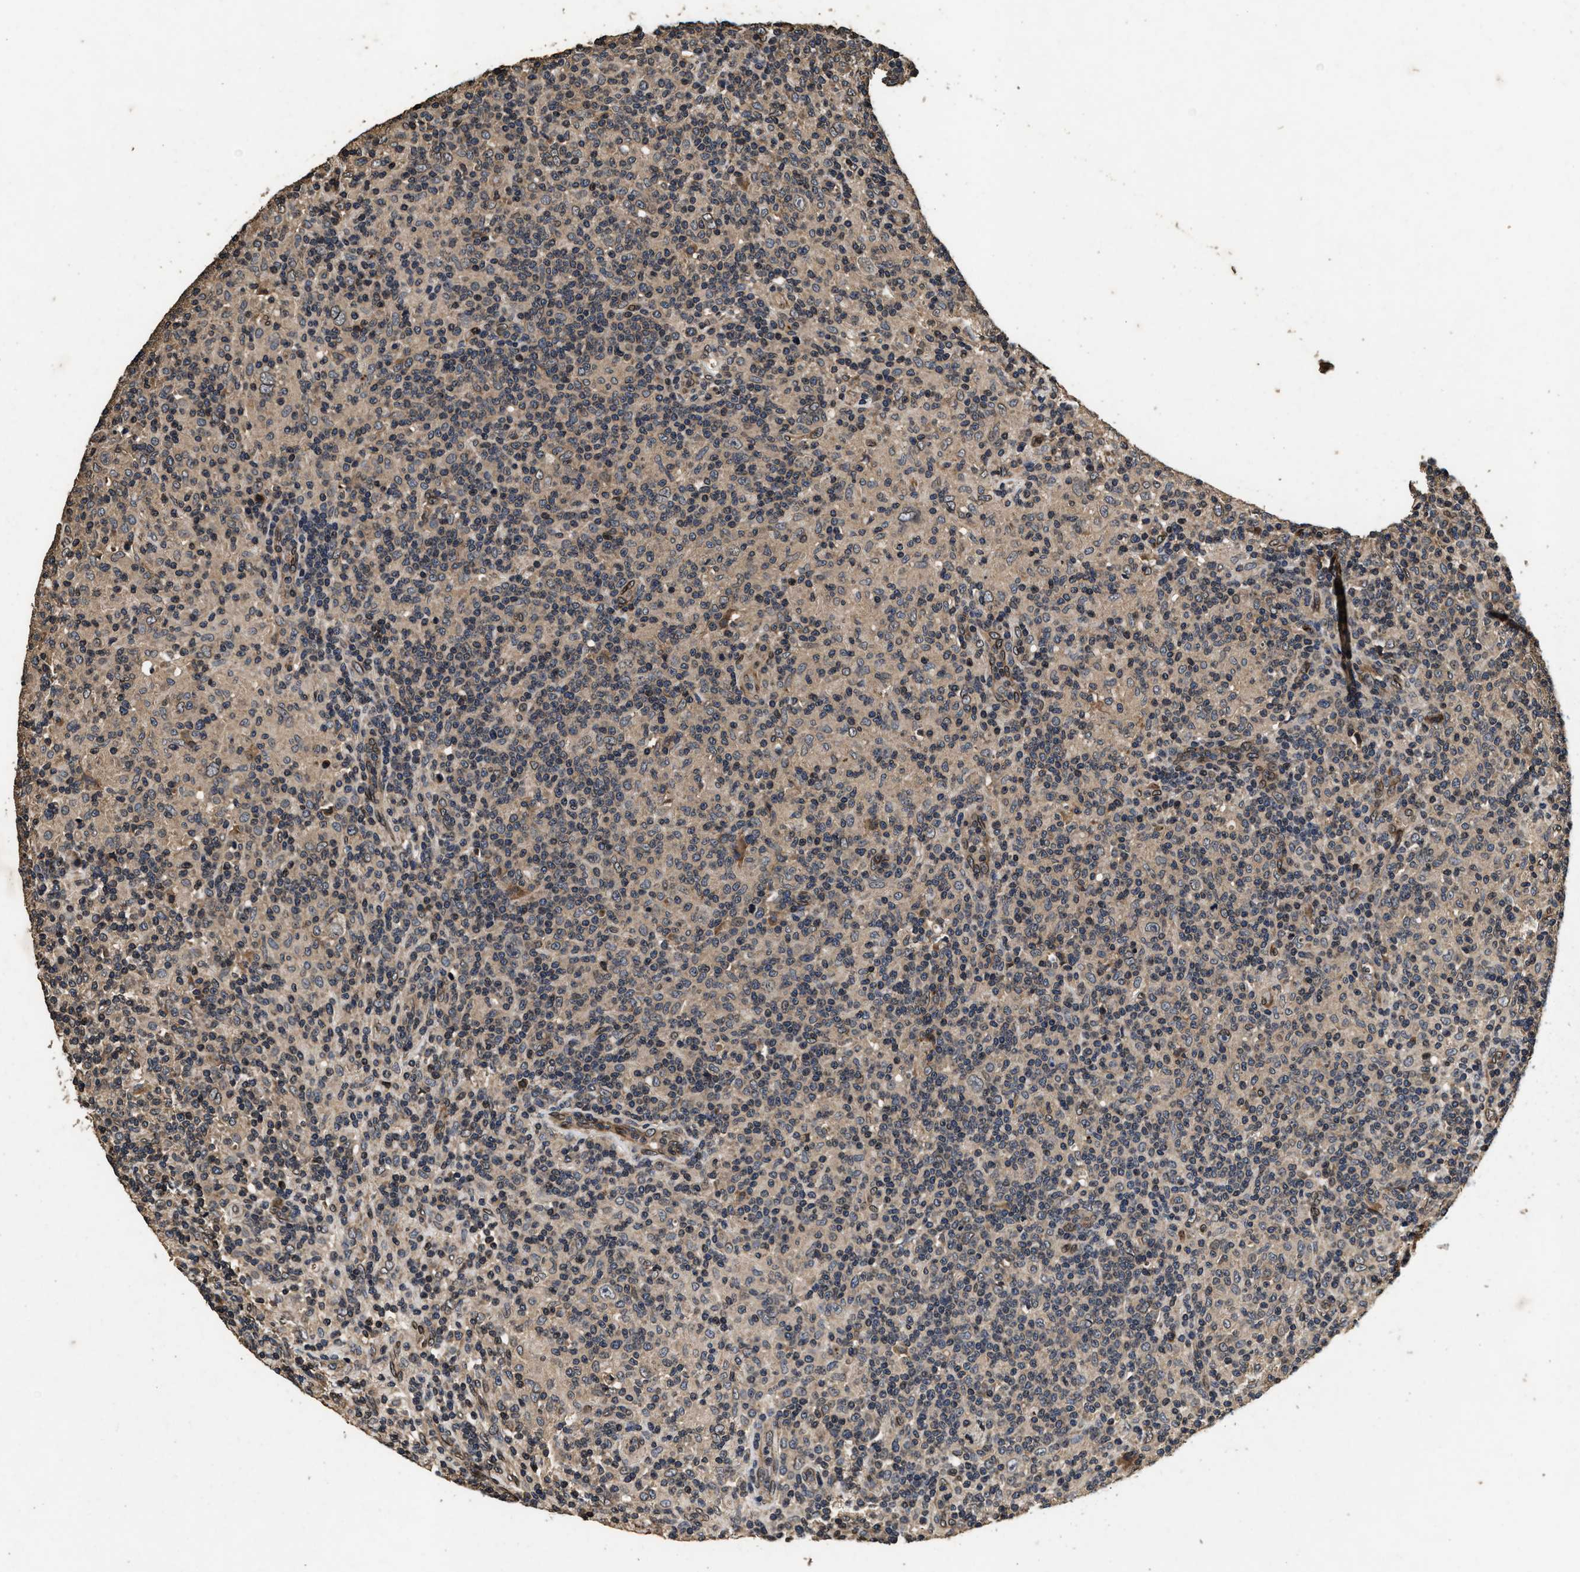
{"staining": {"intensity": "weak", "quantity": "<25%", "location": "cytoplasmic/membranous"}, "tissue": "lymphoma", "cell_type": "Tumor cells", "image_type": "cancer", "snomed": [{"axis": "morphology", "description": "Hodgkin's disease, NOS"}, {"axis": "topography", "description": "Lymph node"}], "caption": "Immunohistochemistry micrograph of neoplastic tissue: lymphoma stained with DAB (3,3'-diaminobenzidine) exhibits no significant protein positivity in tumor cells.", "gene": "ACCS", "patient": {"sex": "male", "age": 70}}